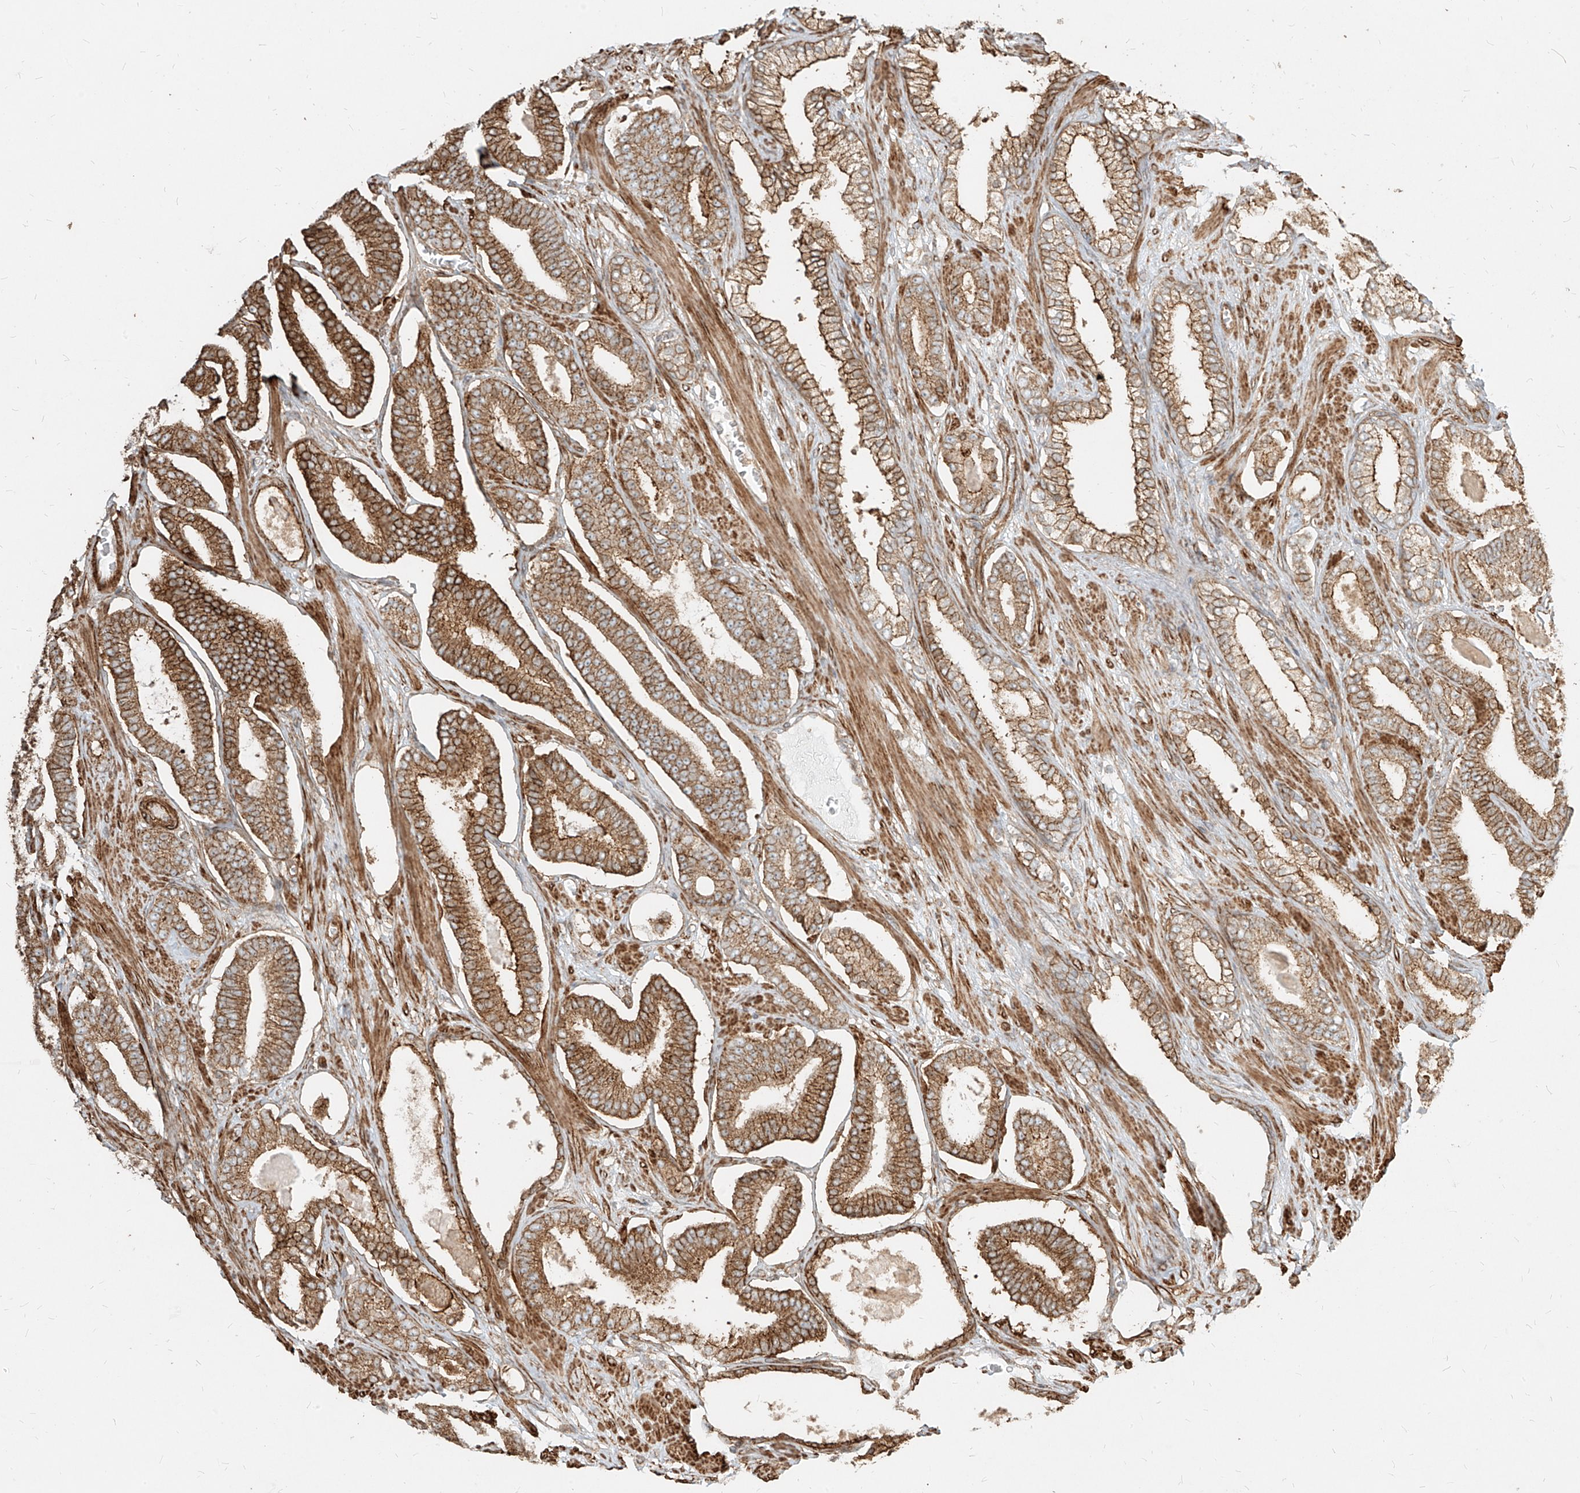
{"staining": {"intensity": "strong", "quantity": ">75%", "location": "cytoplasmic/membranous"}, "tissue": "prostate cancer", "cell_type": "Tumor cells", "image_type": "cancer", "snomed": [{"axis": "morphology", "description": "Adenocarcinoma, Low grade"}, {"axis": "topography", "description": "Prostate"}], "caption": "About >75% of tumor cells in prostate low-grade adenocarcinoma show strong cytoplasmic/membranous protein staining as visualized by brown immunohistochemical staining.", "gene": "MTX2", "patient": {"sex": "male", "age": 70}}